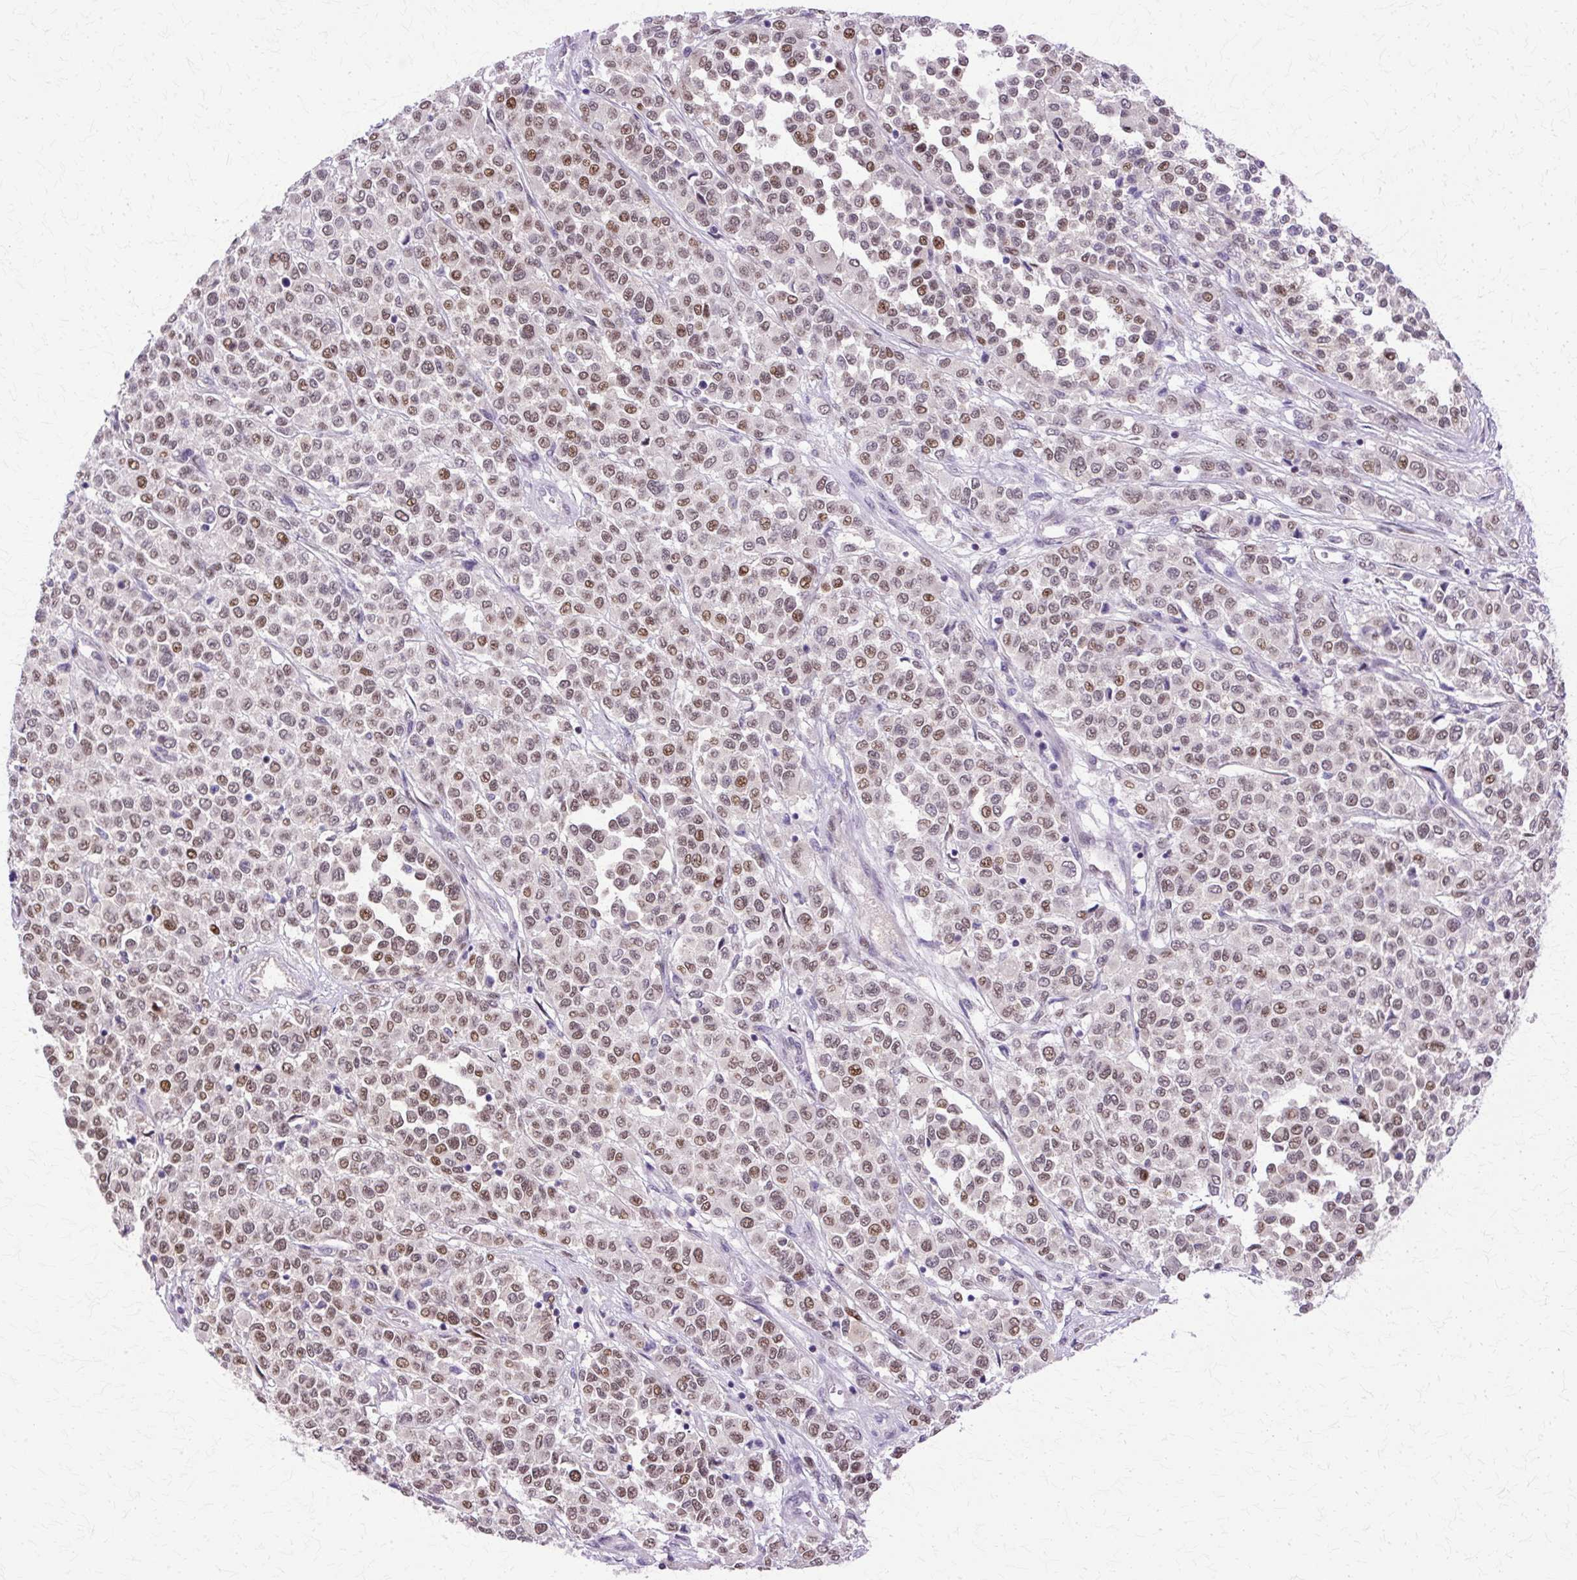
{"staining": {"intensity": "moderate", "quantity": ">75%", "location": "nuclear"}, "tissue": "melanoma", "cell_type": "Tumor cells", "image_type": "cancer", "snomed": [{"axis": "morphology", "description": "Malignant melanoma, Metastatic site"}, {"axis": "topography", "description": "Pancreas"}], "caption": "IHC micrograph of human malignant melanoma (metastatic site) stained for a protein (brown), which reveals medium levels of moderate nuclear staining in about >75% of tumor cells.", "gene": "HSPA8", "patient": {"sex": "female", "age": 30}}